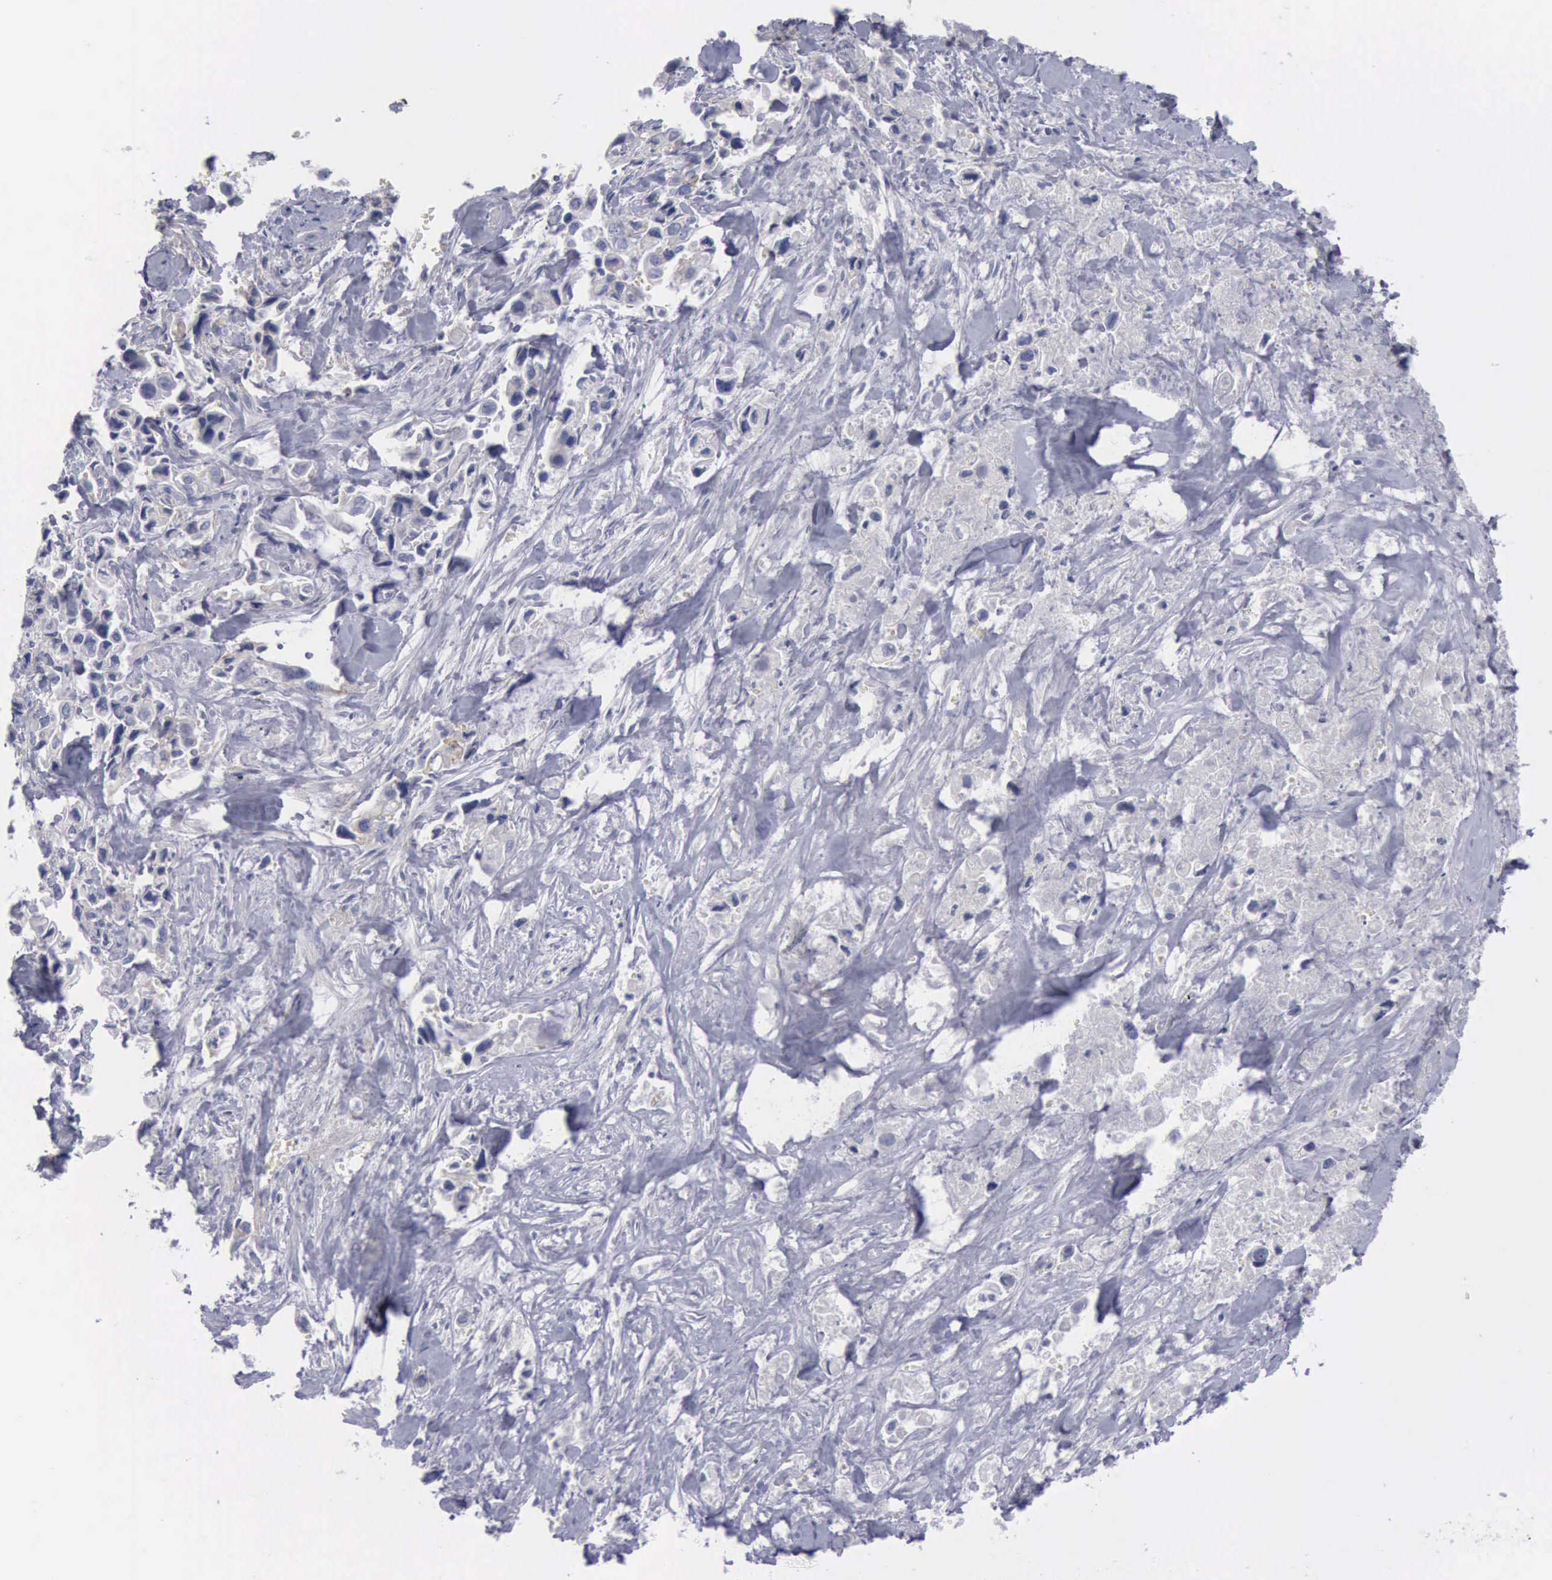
{"staining": {"intensity": "negative", "quantity": "none", "location": "none"}, "tissue": "pancreatic cancer", "cell_type": "Tumor cells", "image_type": "cancer", "snomed": [{"axis": "morphology", "description": "Adenocarcinoma, NOS"}, {"axis": "topography", "description": "Pancreas"}], "caption": "Immunohistochemical staining of human pancreatic cancer demonstrates no significant positivity in tumor cells.", "gene": "CDH2", "patient": {"sex": "male", "age": 69}}